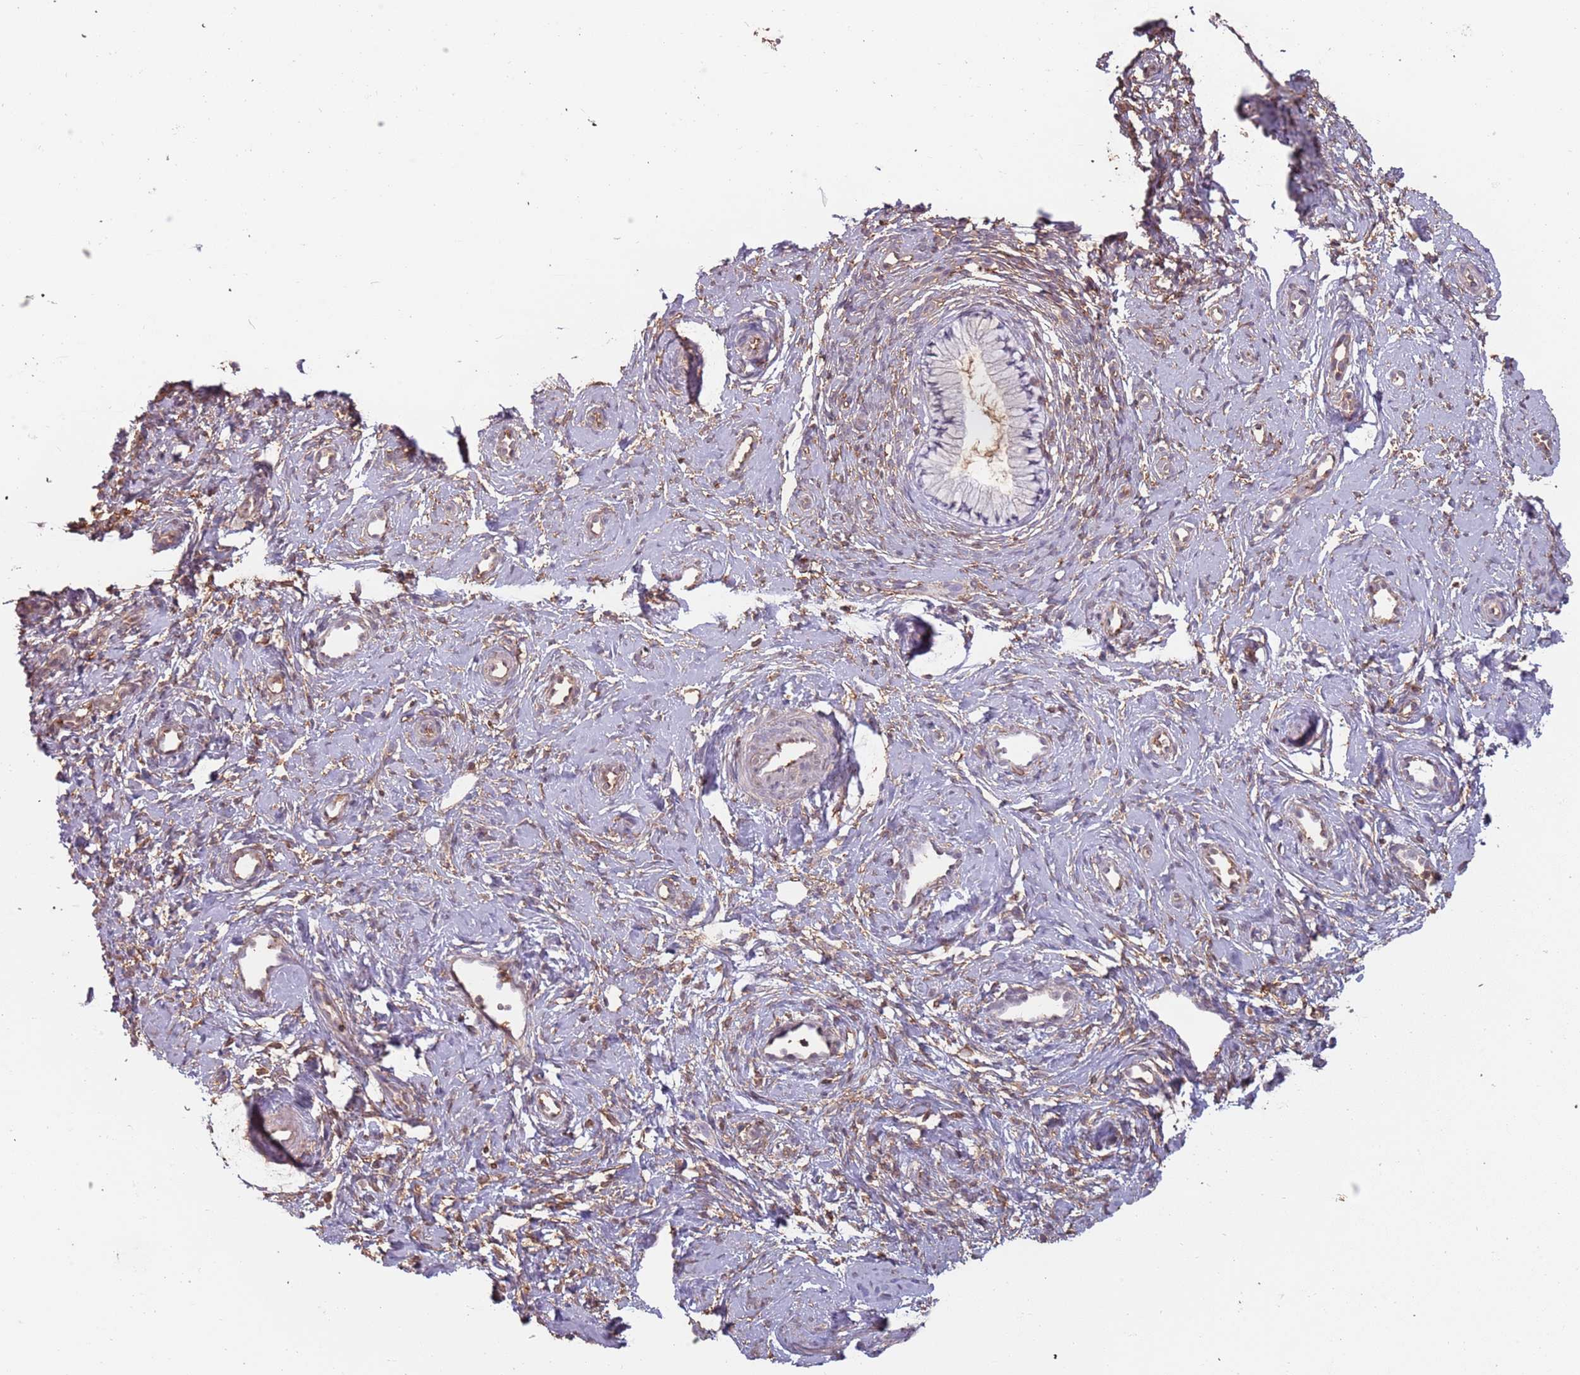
{"staining": {"intensity": "weak", "quantity": "<25%", "location": "cytoplasmic/membranous"}, "tissue": "cervix", "cell_type": "Glandular cells", "image_type": "normal", "snomed": [{"axis": "morphology", "description": "Normal tissue, NOS"}, {"axis": "topography", "description": "Cervix"}], "caption": "DAB immunohistochemical staining of normal human cervix shows no significant staining in glandular cells.", "gene": "ATOSB", "patient": {"sex": "female", "age": 57}}